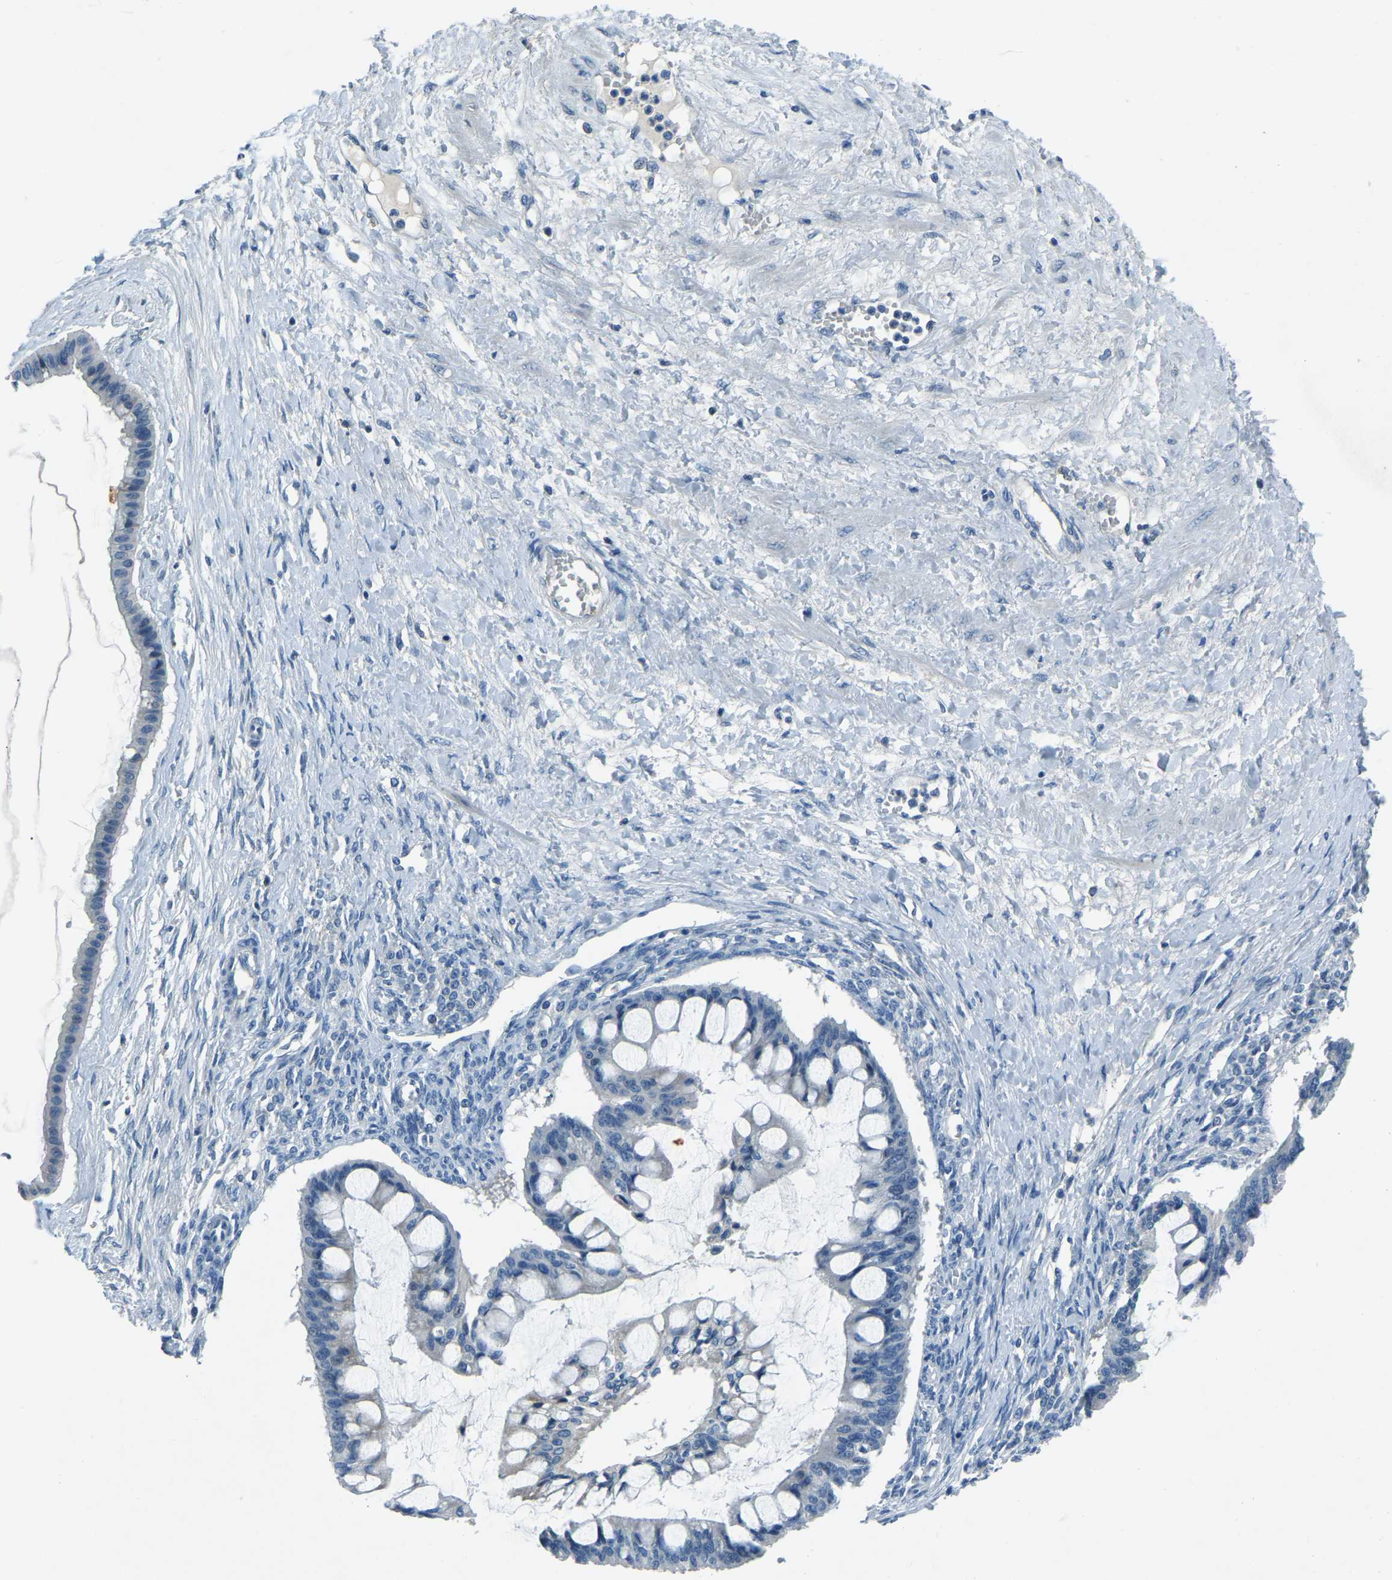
{"staining": {"intensity": "negative", "quantity": "none", "location": "none"}, "tissue": "ovarian cancer", "cell_type": "Tumor cells", "image_type": "cancer", "snomed": [{"axis": "morphology", "description": "Cystadenocarcinoma, mucinous, NOS"}, {"axis": "topography", "description": "Ovary"}], "caption": "This is a photomicrograph of immunohistochemistry staining of ovarian cancer (mucinous cystadenocarcinoma), which shows no positivity in tumor cells.", "gene": "XIRP1", "patient": {"sex": "female", "age": 73}}